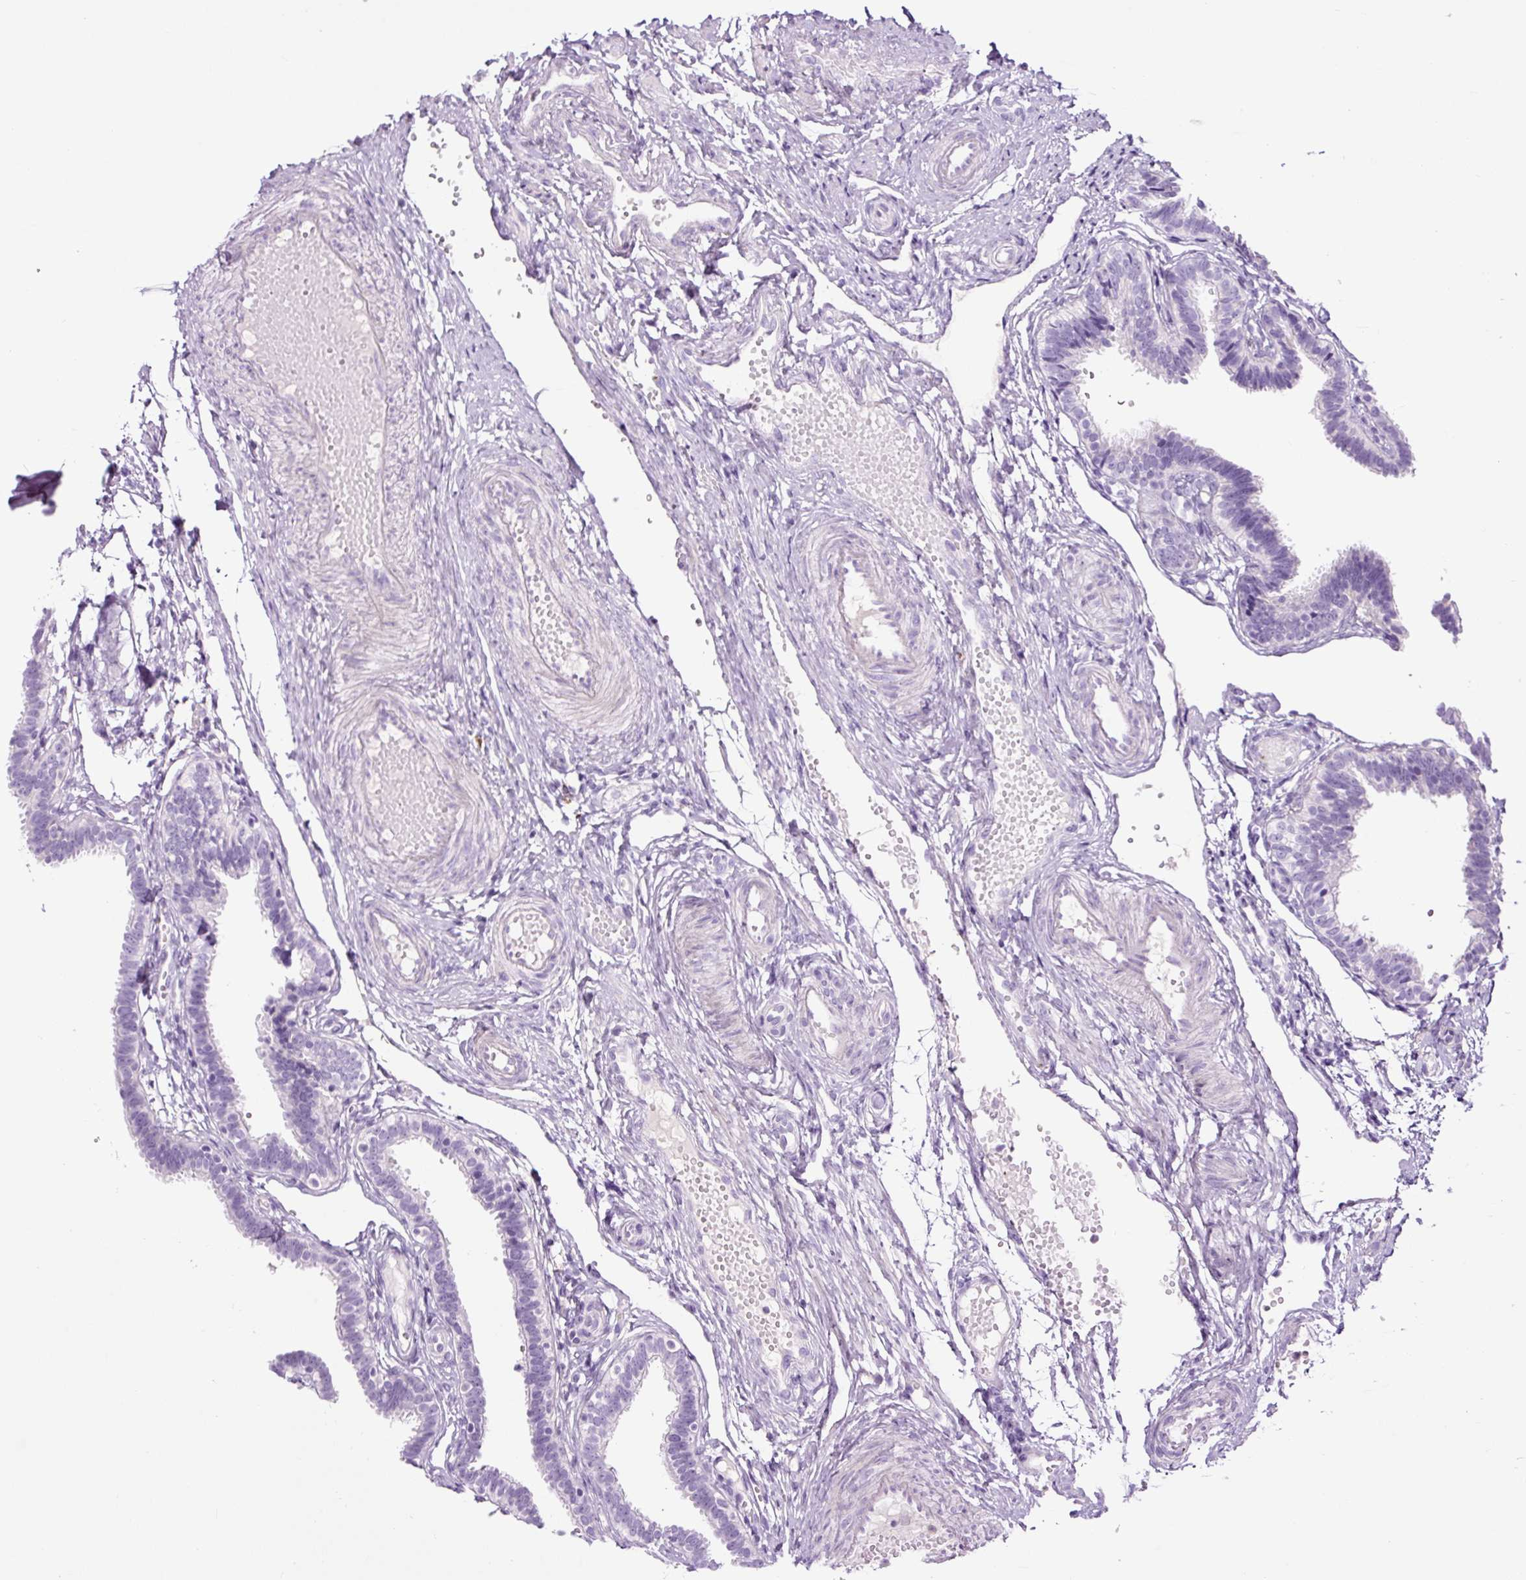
{"staining": {"intensity": "negative", "quantity": "none", "location": "none"}, "tissue": "fallopian tube", "cell_type": "Glandular cells", "image_type": "normal", "snomed": [{"axis": "morphology", "description": "Normal tissue, NOS"}, {"axis": "topography", "description": "Fallopian tube"}], "caption": "Immunohistochemistry (IHC) of benign fallopian tube displays no expression in glandular cells. (Brightfield microscopy of DAB (3,3'-diaminobenzidine) immunohistochemistry at high magnification).", "gene": "RNF212B", "patient": {"sex": "female", "age": 37}}